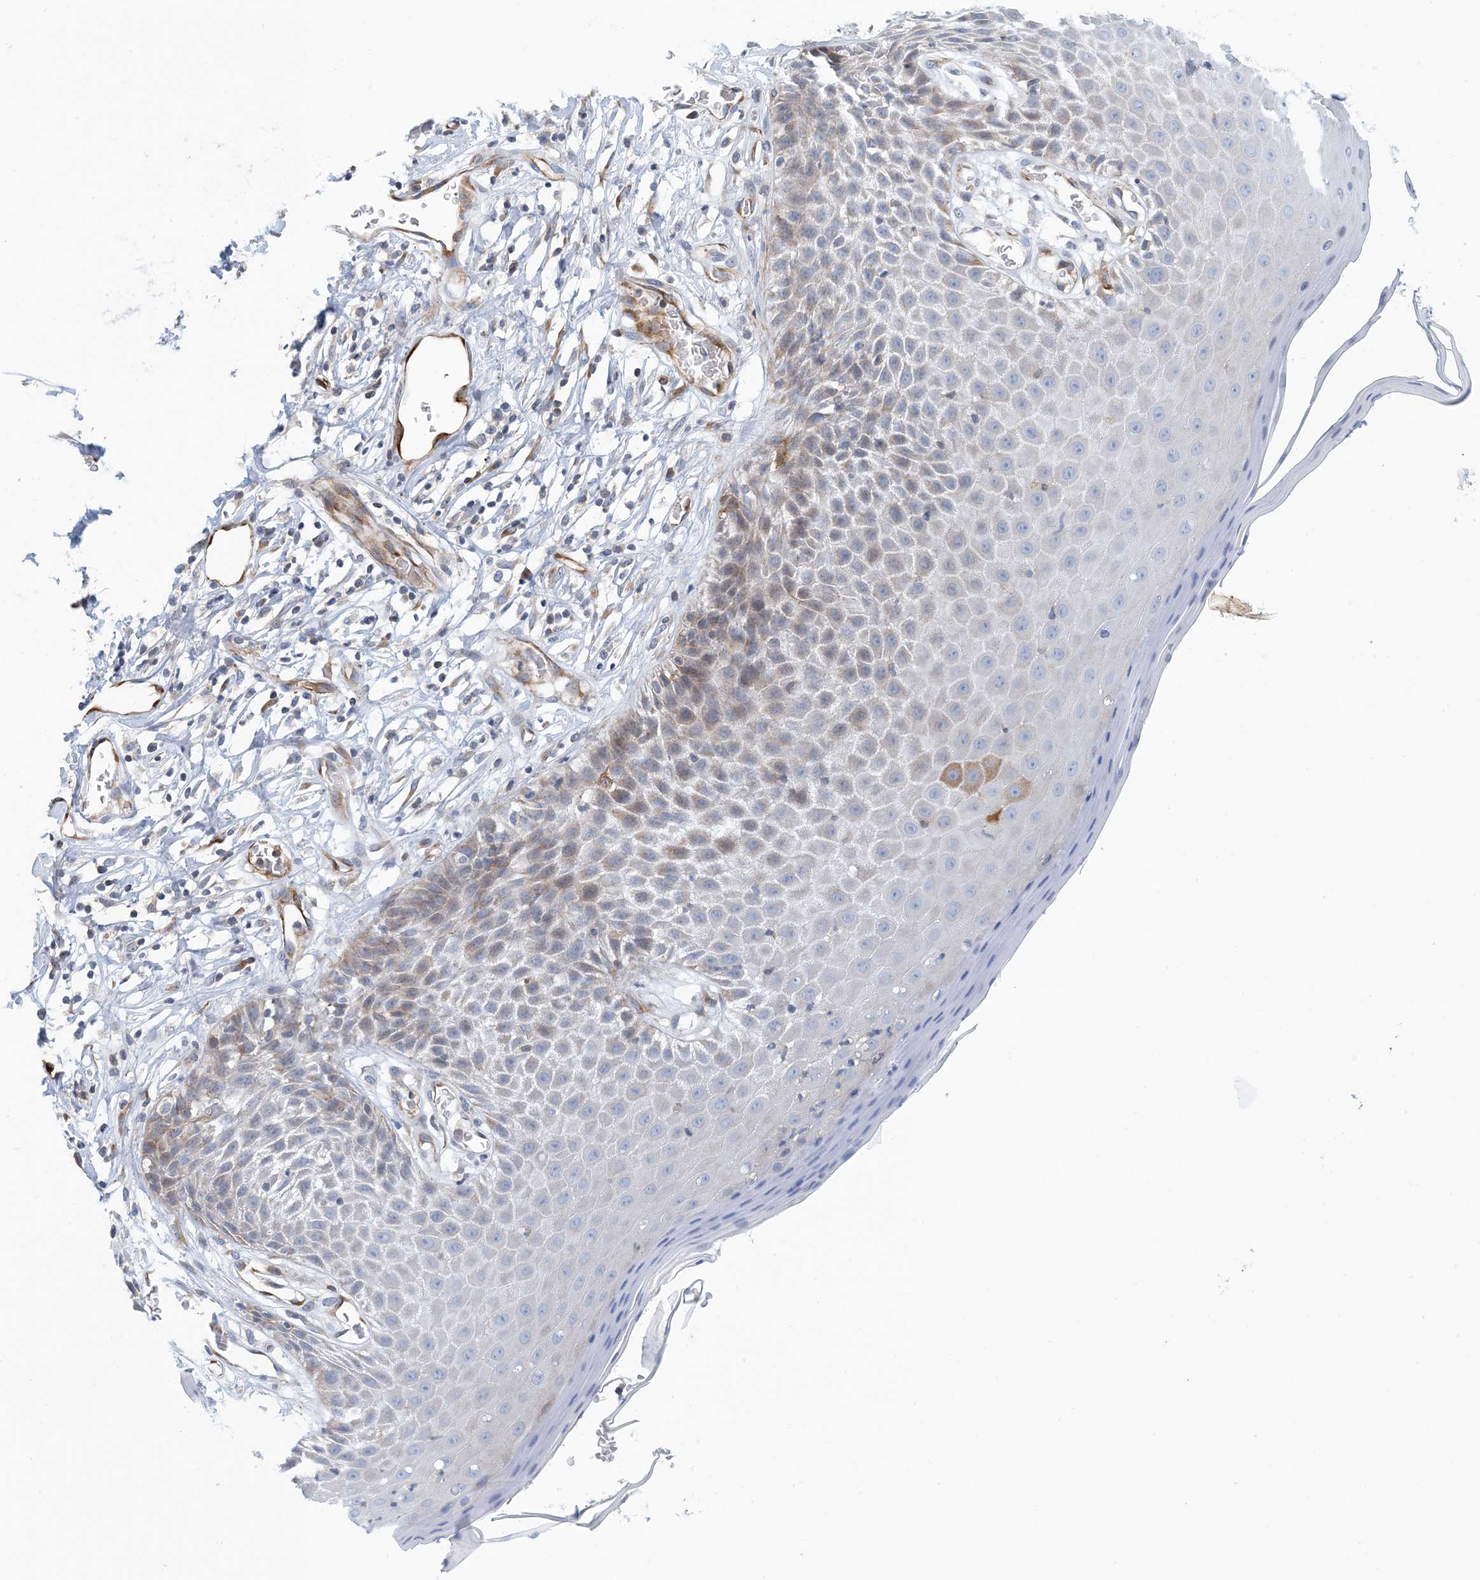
{"staining": {"intensity": "moderate", "quantity": "<25%", "location": "cytoplasmic/membranous"}, "tissue": "skin", "cell_type": "Epidermal cells", "image_type": "normal", "snomed": [{"axis": "morphology", "description": "Normal tissue, NOS"}, {"axis": "topography", "description": "Vulva"}], "caption": "Brown immunohistochemical staining in unremarkable skin shows moderate cytoplasmic/membranous staining in about <25% of epidermal cells. The staining was performed using DAB, with brown indicating positive protein expression. Nuclei are stained blue with hematoxylin.", "gene": "PCDHA2", "patient": {"sex": "female", "age": 68}}